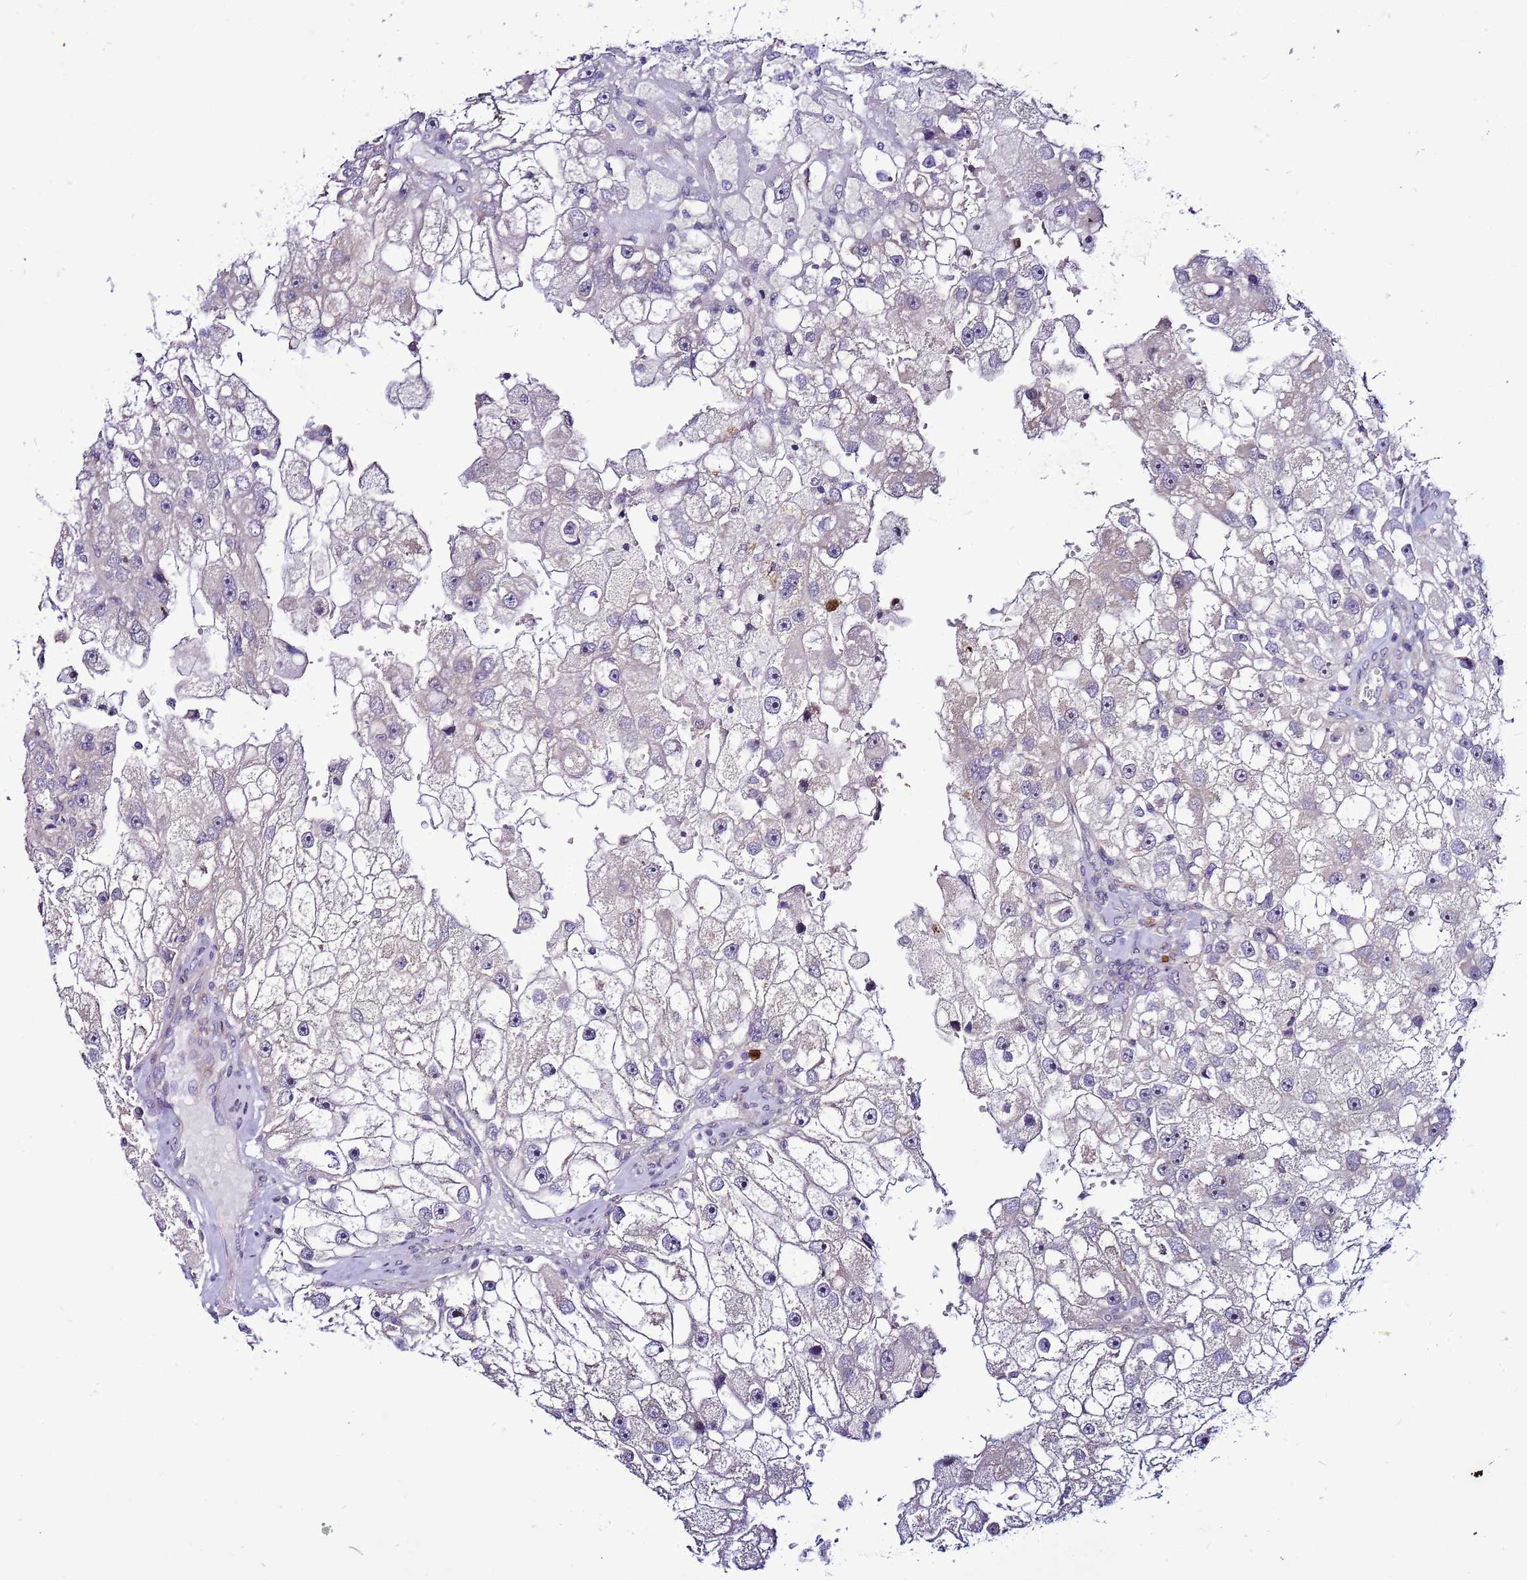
{"staining": {"intensity": "negative", "quantity": "none", "location": "none"}, "tissue": "renal cancer", "cell_type": "Tumor cells", "image_type": "cancer", "snomed": [{"axis": "morphology", "description": "Adenocarcinoma, NOS"}, {"axis": "topography", "description": "Kidney"}], "caption": "Tumor cells show no significant protein positivity in renal adenocarcinoma.", "gene": "VPS4B", "patient": {"sex": "male", "age": 63}}